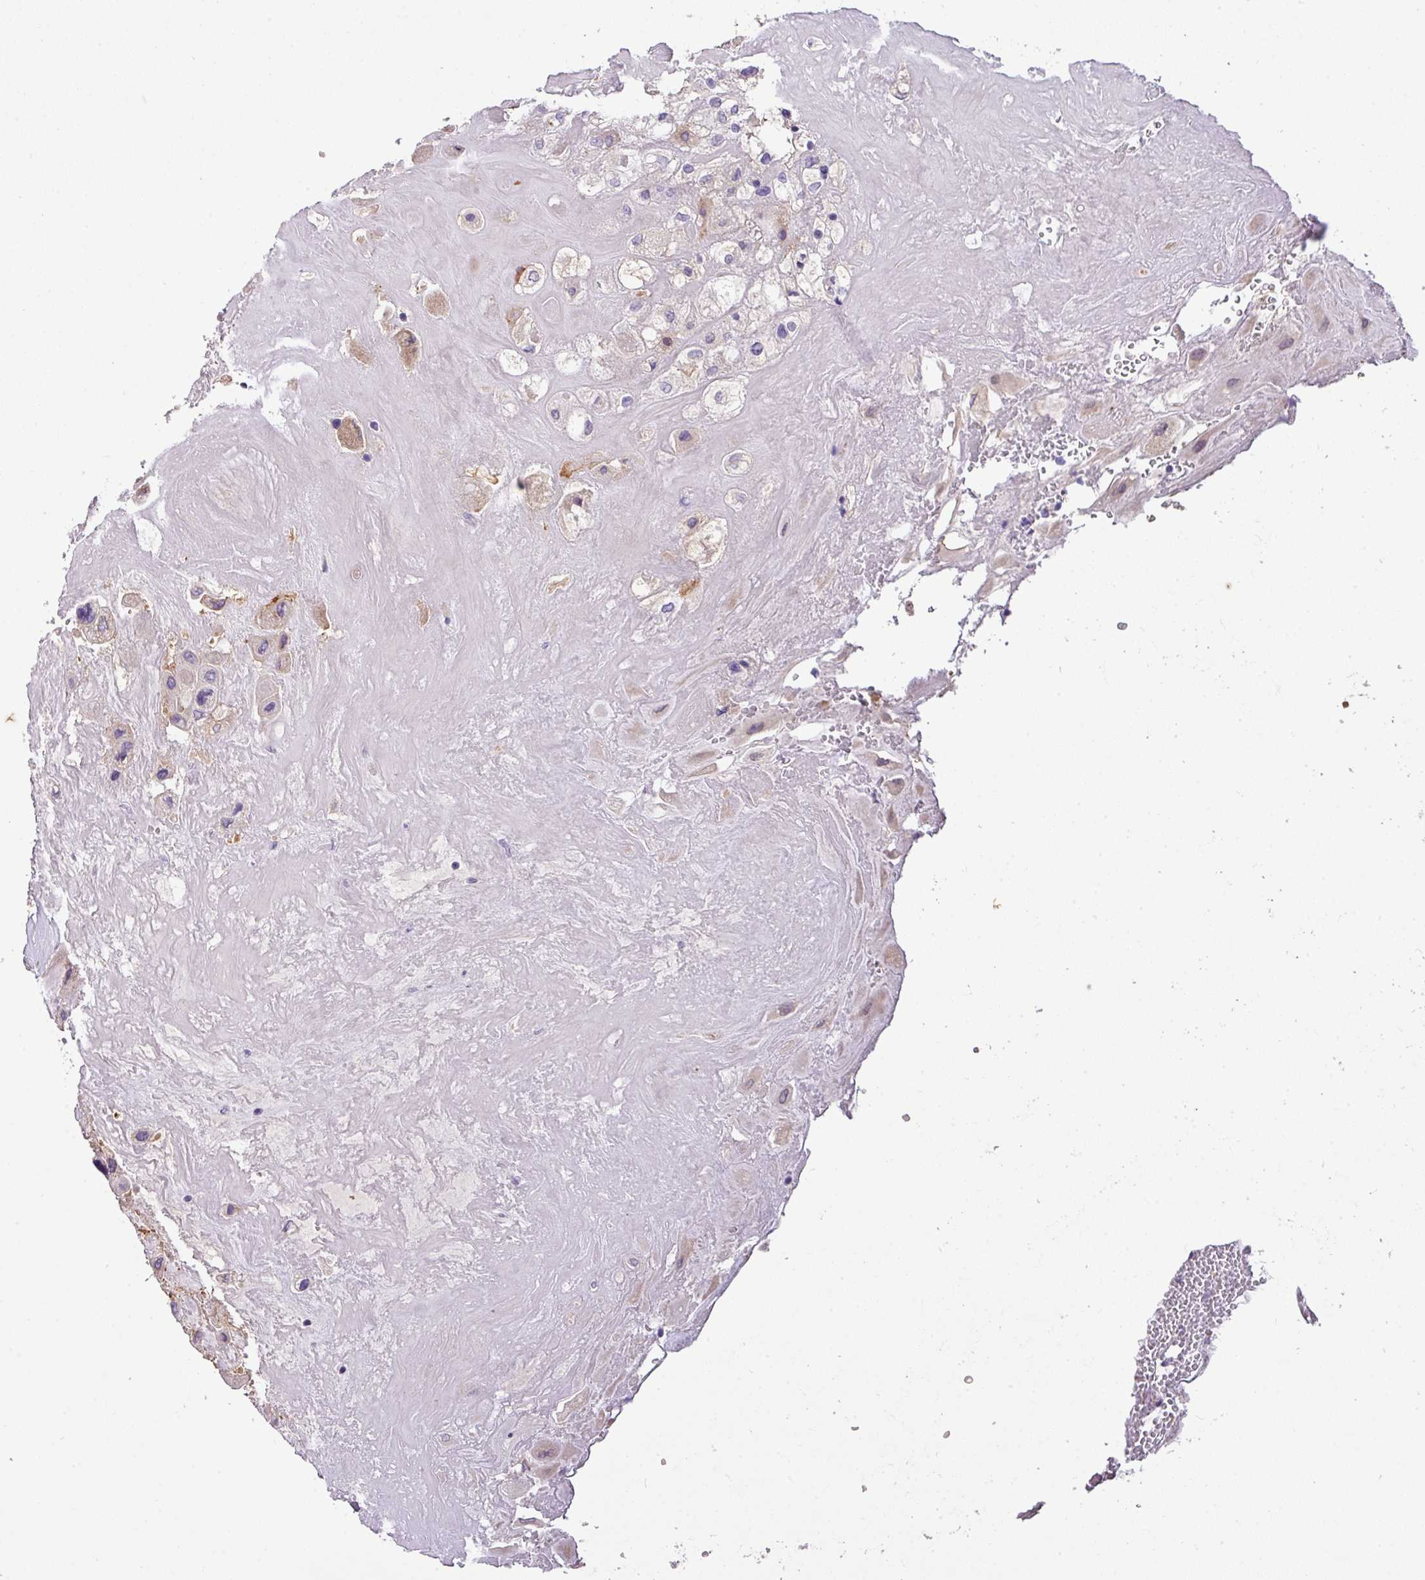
{"staining": {"intensity": "weak", "quantity": "25%-75%", "location": "cytoplasmic/membranous"}, "tissue": "placenta", "cell_type": "Decidual cells", "image_type": "normal", "snomed": [{"axis": "morphology", "description": "Normal tissue, NOS"}, {"axis": "topography", "description": "Placenta"}], "caption": "Immunohistochemical staining of benign human placenta exhibits low levels of weak cytoplasmic/membranous staining in about 25%-75% of decidual cells.", "gene": "ANXA2R", "patient": {"sex": "female", "age": 32}}